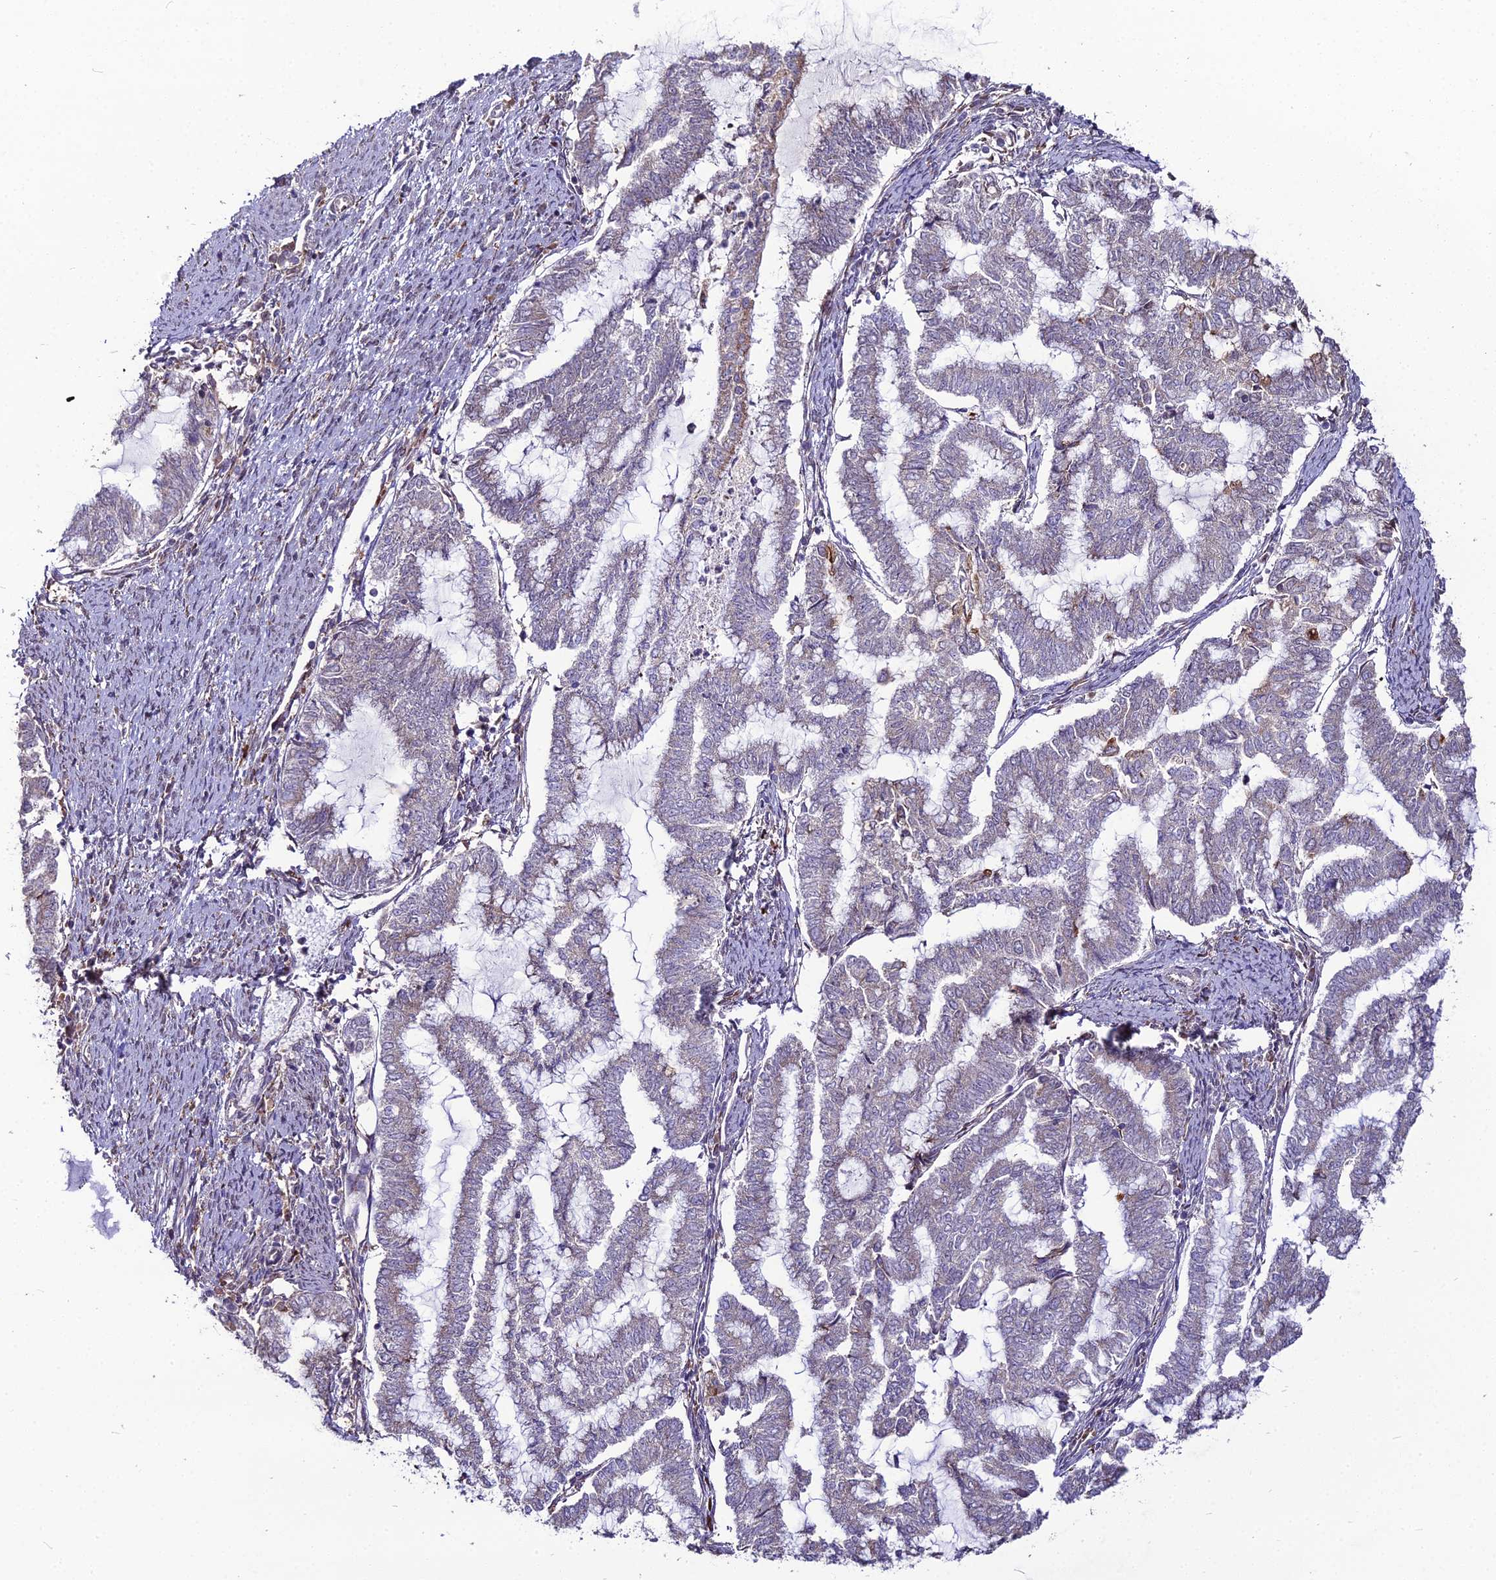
{"staining": {"intensity": "negative", "quantity": "none", "location": "none"}, "tissue": "endometrial cancer", "cell_type": "Tumor cells", "image_type": "cancer", "snomed": [{"axis": "morphology", "description": "Adenocarcinoma, NOS"}, {"axis": "topography", "description": "Endometrium"}], "caption": "IHC of adenocarcinoma (endometrial) demonstrates no expression in tumor cells.", "gene": "TROAP", "patient": {"sex": "female", "age": 79}}